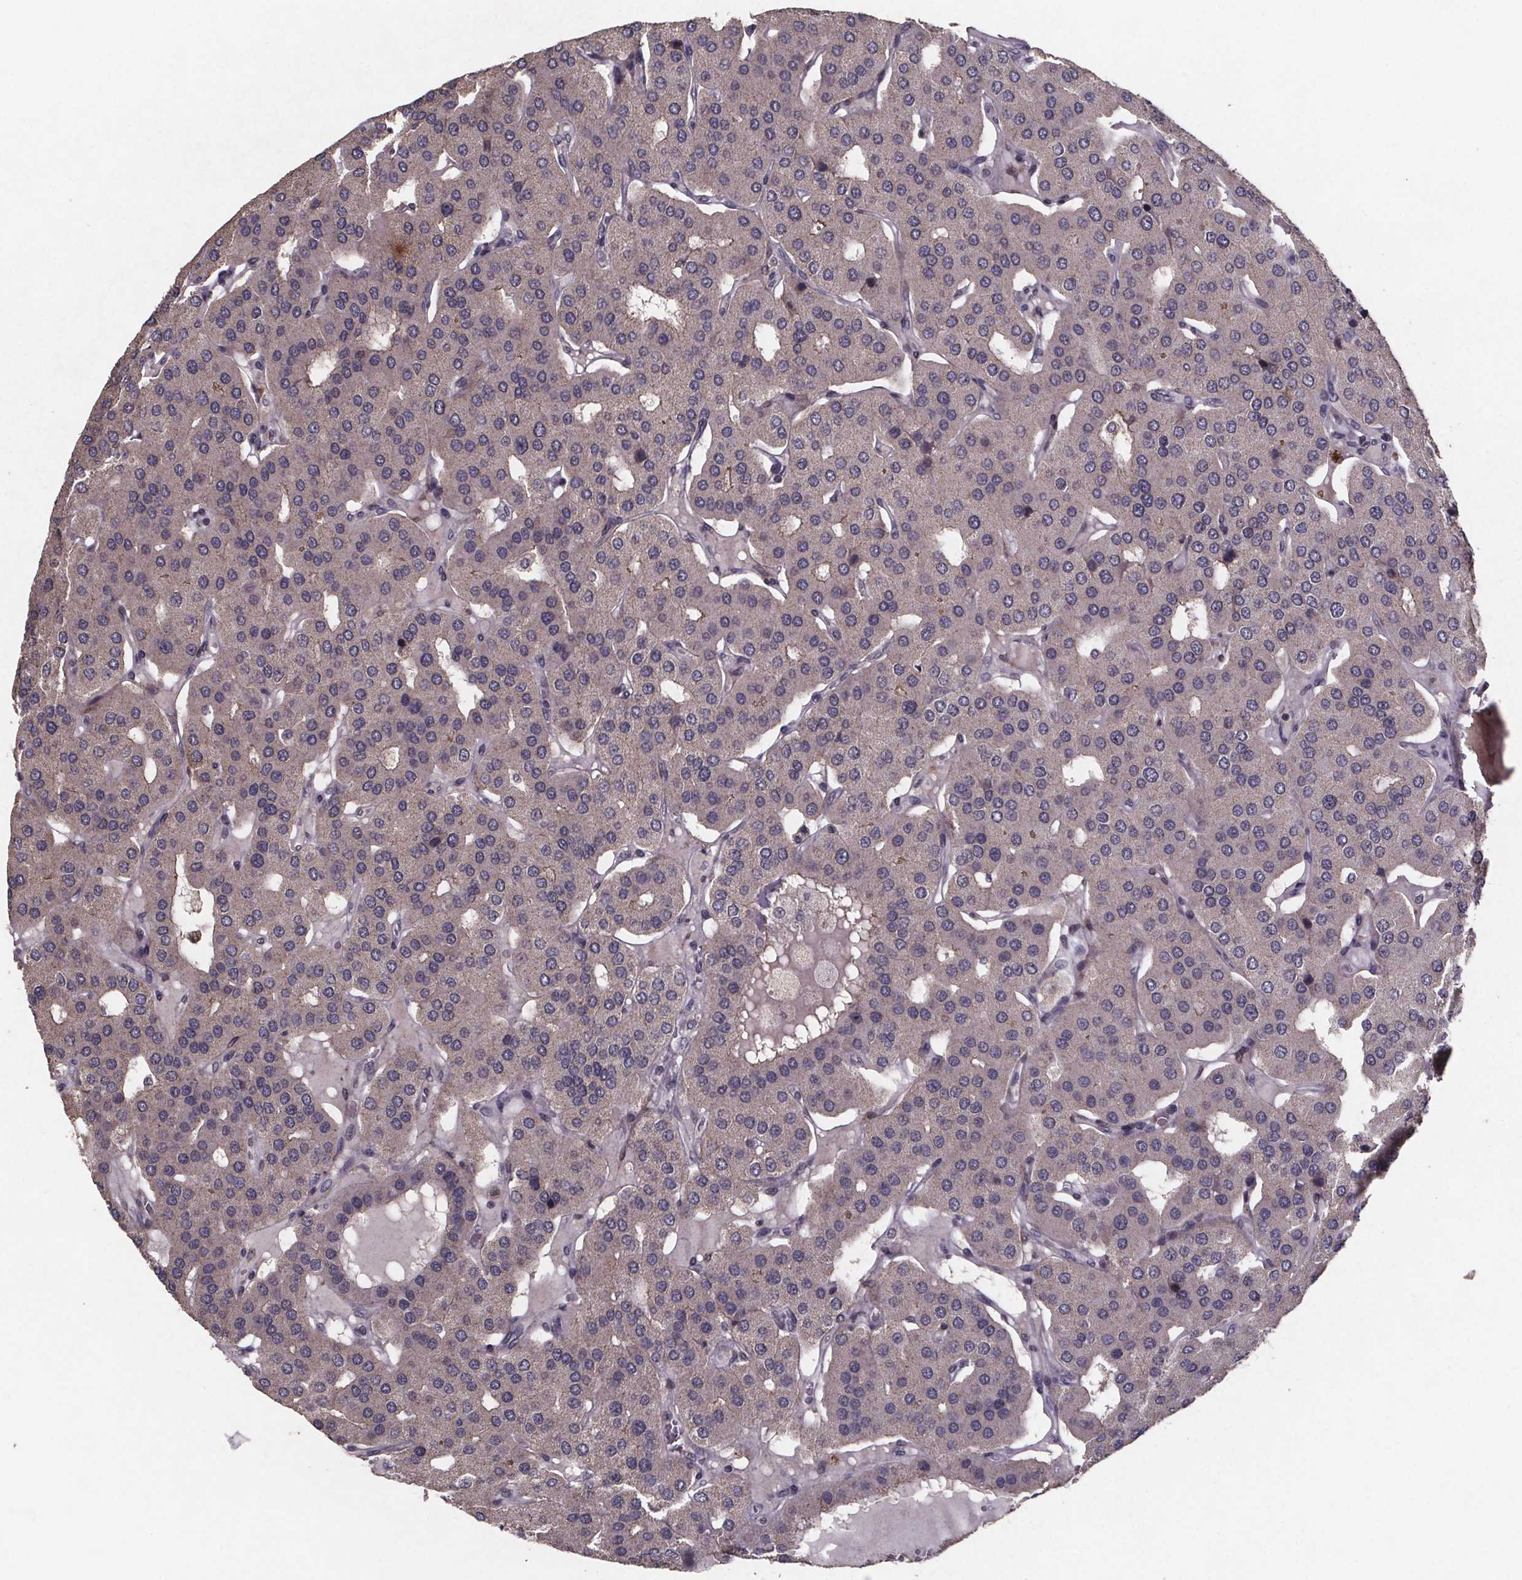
{"staining": {"intensity": "negative", "quantity": "none", "location": "none"}, "tissue": "parathyroid gland", "cell_type": "Glandular cells", "image_type": "normal", "snomed": [{"axis": "morphology", "description": "Normal tissue, NOS"}, {"axis": "morphology", "description": "Adenoma, NOS"}, {"axis": "topography", "description": "Parathyroid gland"}], "caption": "The photomicrograph displays no significant staining in glandular cells of parathyroid gland.", "gene": "PALLD", "patient": {"sex": "female", "age": 86}}